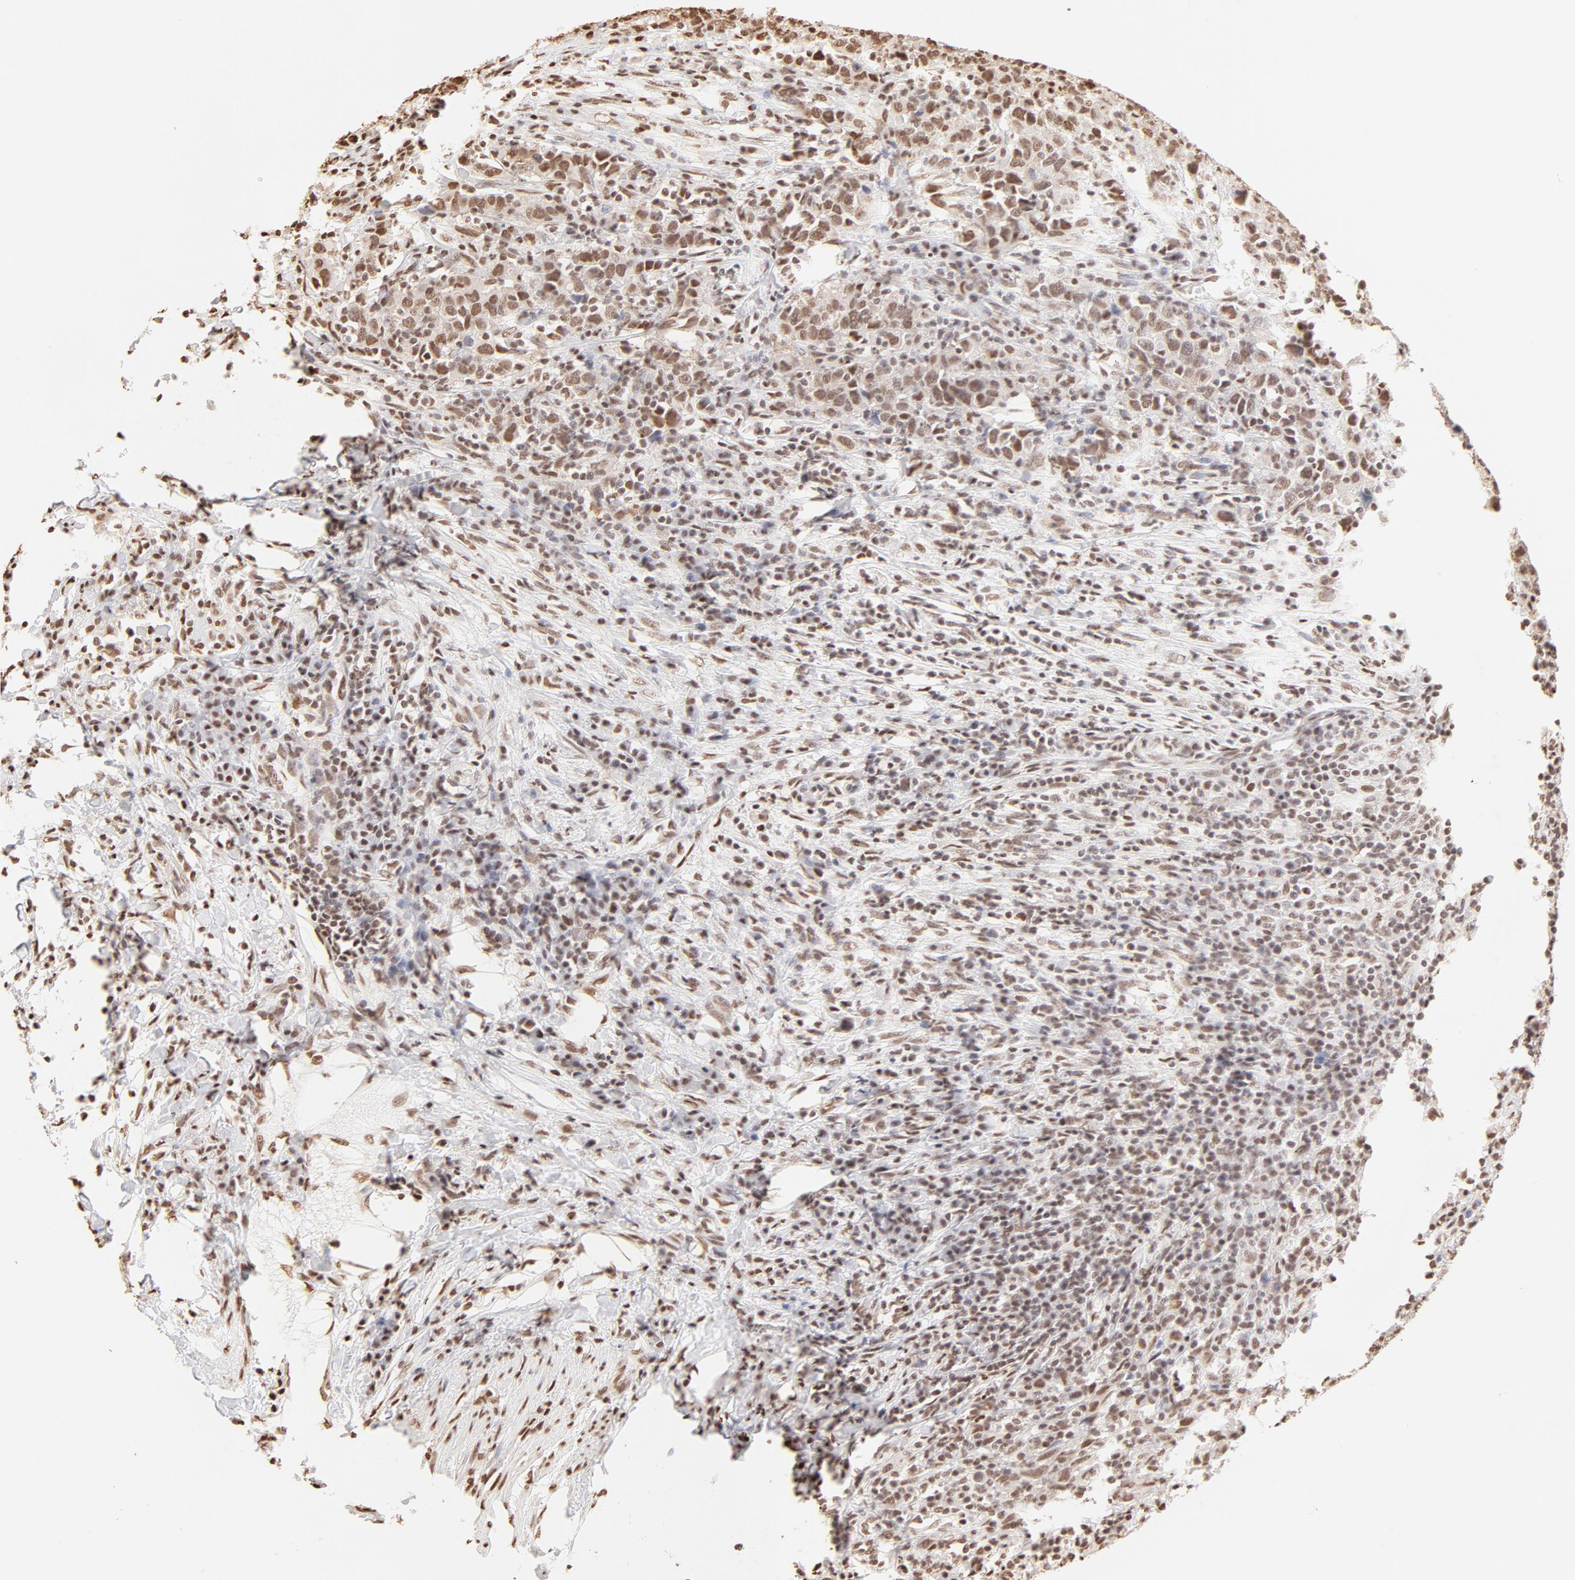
{"staining": {"intensity": "moderate", "quantity": ">75%", "location": "nuclear"}, "tissue": "urothelial cancer", "cell_type": "Tumor cells", "image_type": "cancer", "snomed": [{"axis": "morphology", "description": "Urothelial carcinoma, High grade"}, {"axis": "topography", "description": "Urinary bladder"}], "caption": "Immunohistochemistry (IHC) of high-grade urothelial carcinoma exhibits medium levels of moderate nuclear positivity in approximately >75% of tumor cells.", "gene": "ZNF540", "patient": {"sex": "male", "age": 61}}